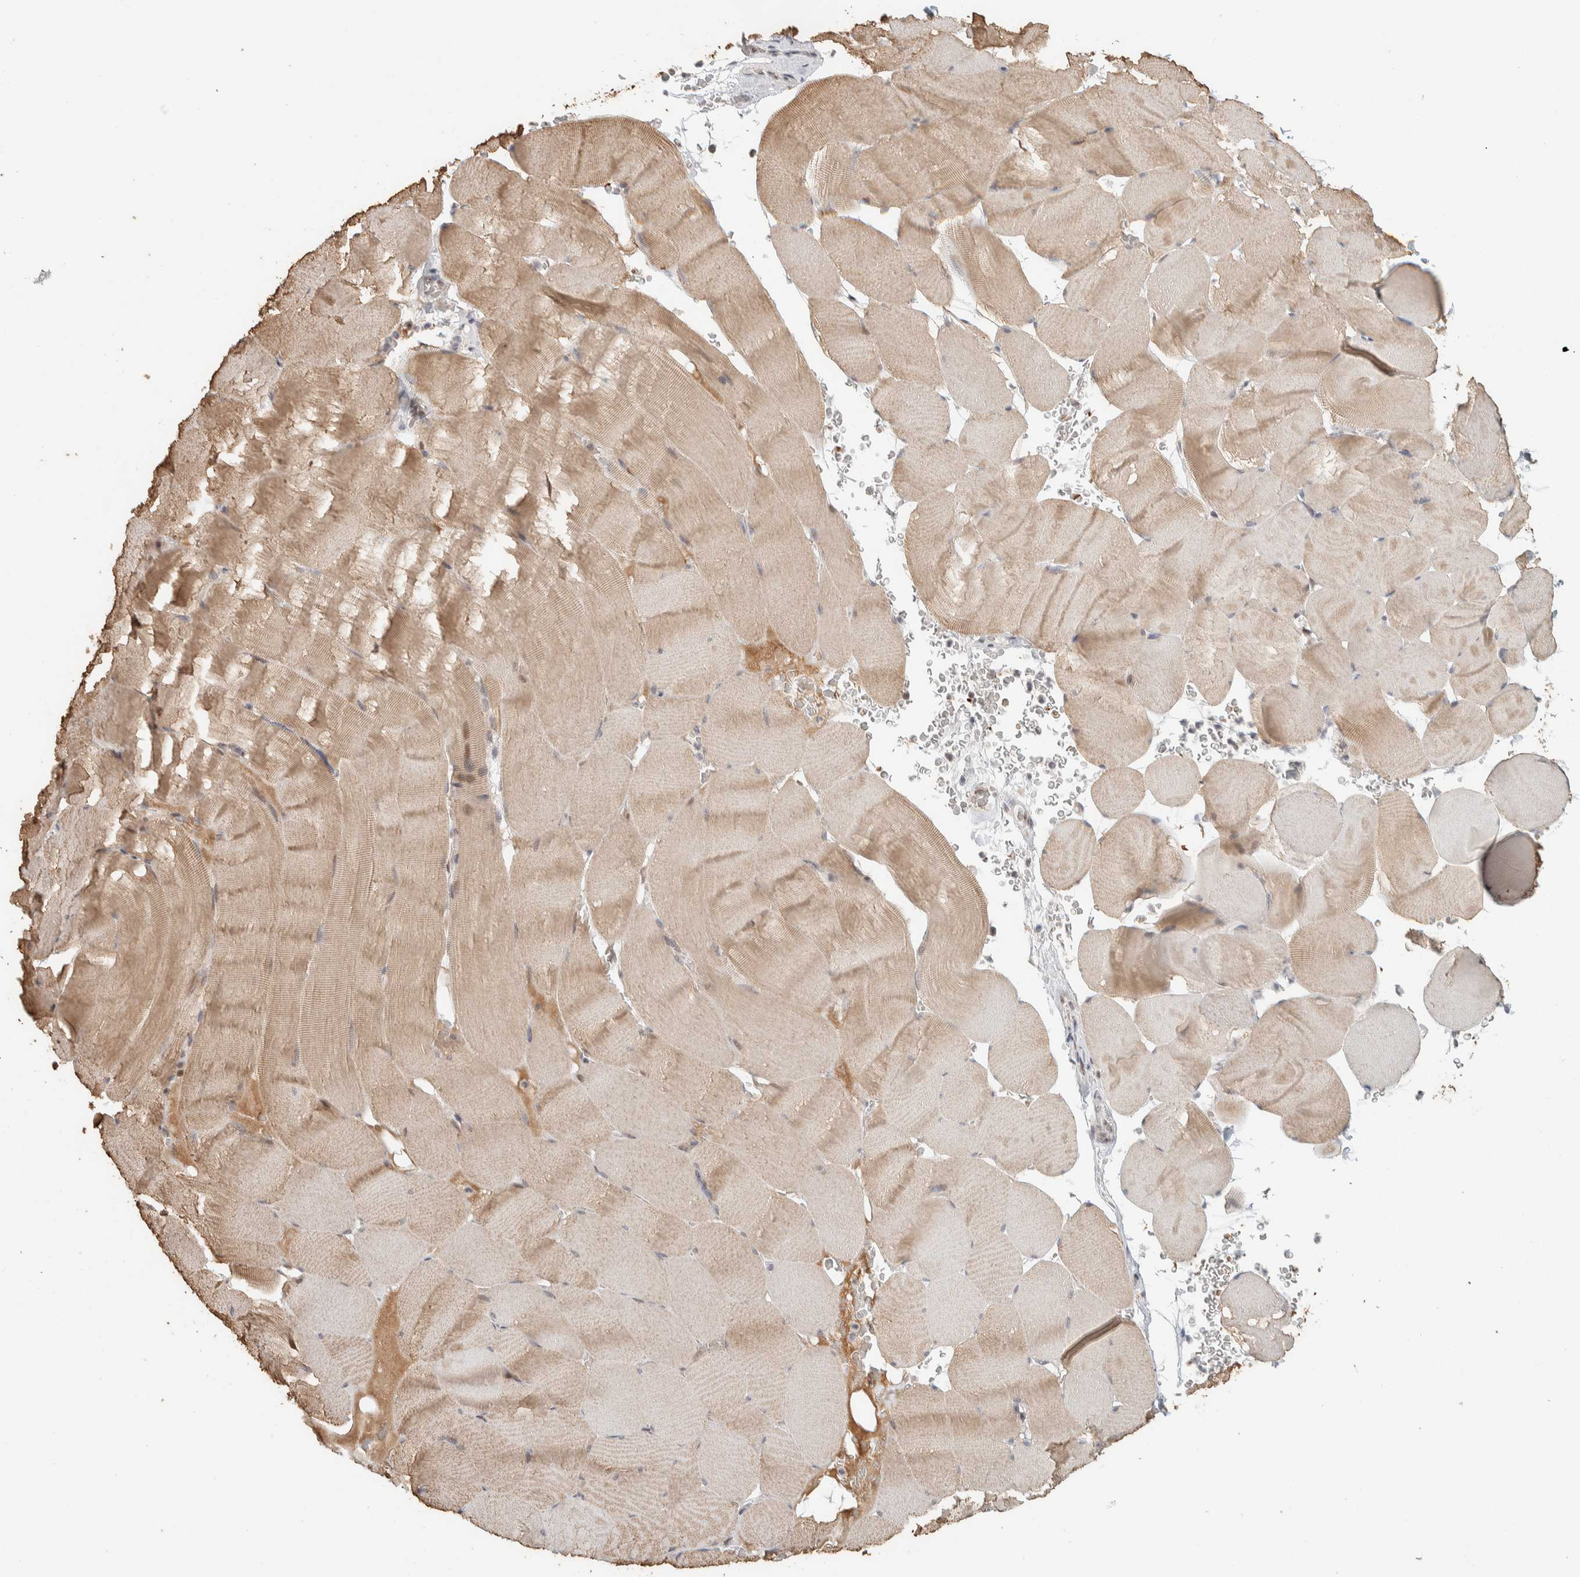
{"staining": {"intensity": "weak", "quantity": ">75%", "location": "cytoplasmic/membranous"}, "tissue": "skeletal muscle", "cell_type": "Myocytes", "image_type": "normal", "snomed": [{"axis": "morphology", "description": "Normal tissue, NOS"}, {"axis": "topography", "description": "Skeletal muscle"}], "caption": "Immunohistochemistry (IHC) of unremarkable human skeletal muscle demonstrates low levels of weak cytoplasmic/membranous positivity in approximately >75% of myocytes.", "gene": "ZBTB2", "patient": {"sex": "male", "age": 62}}